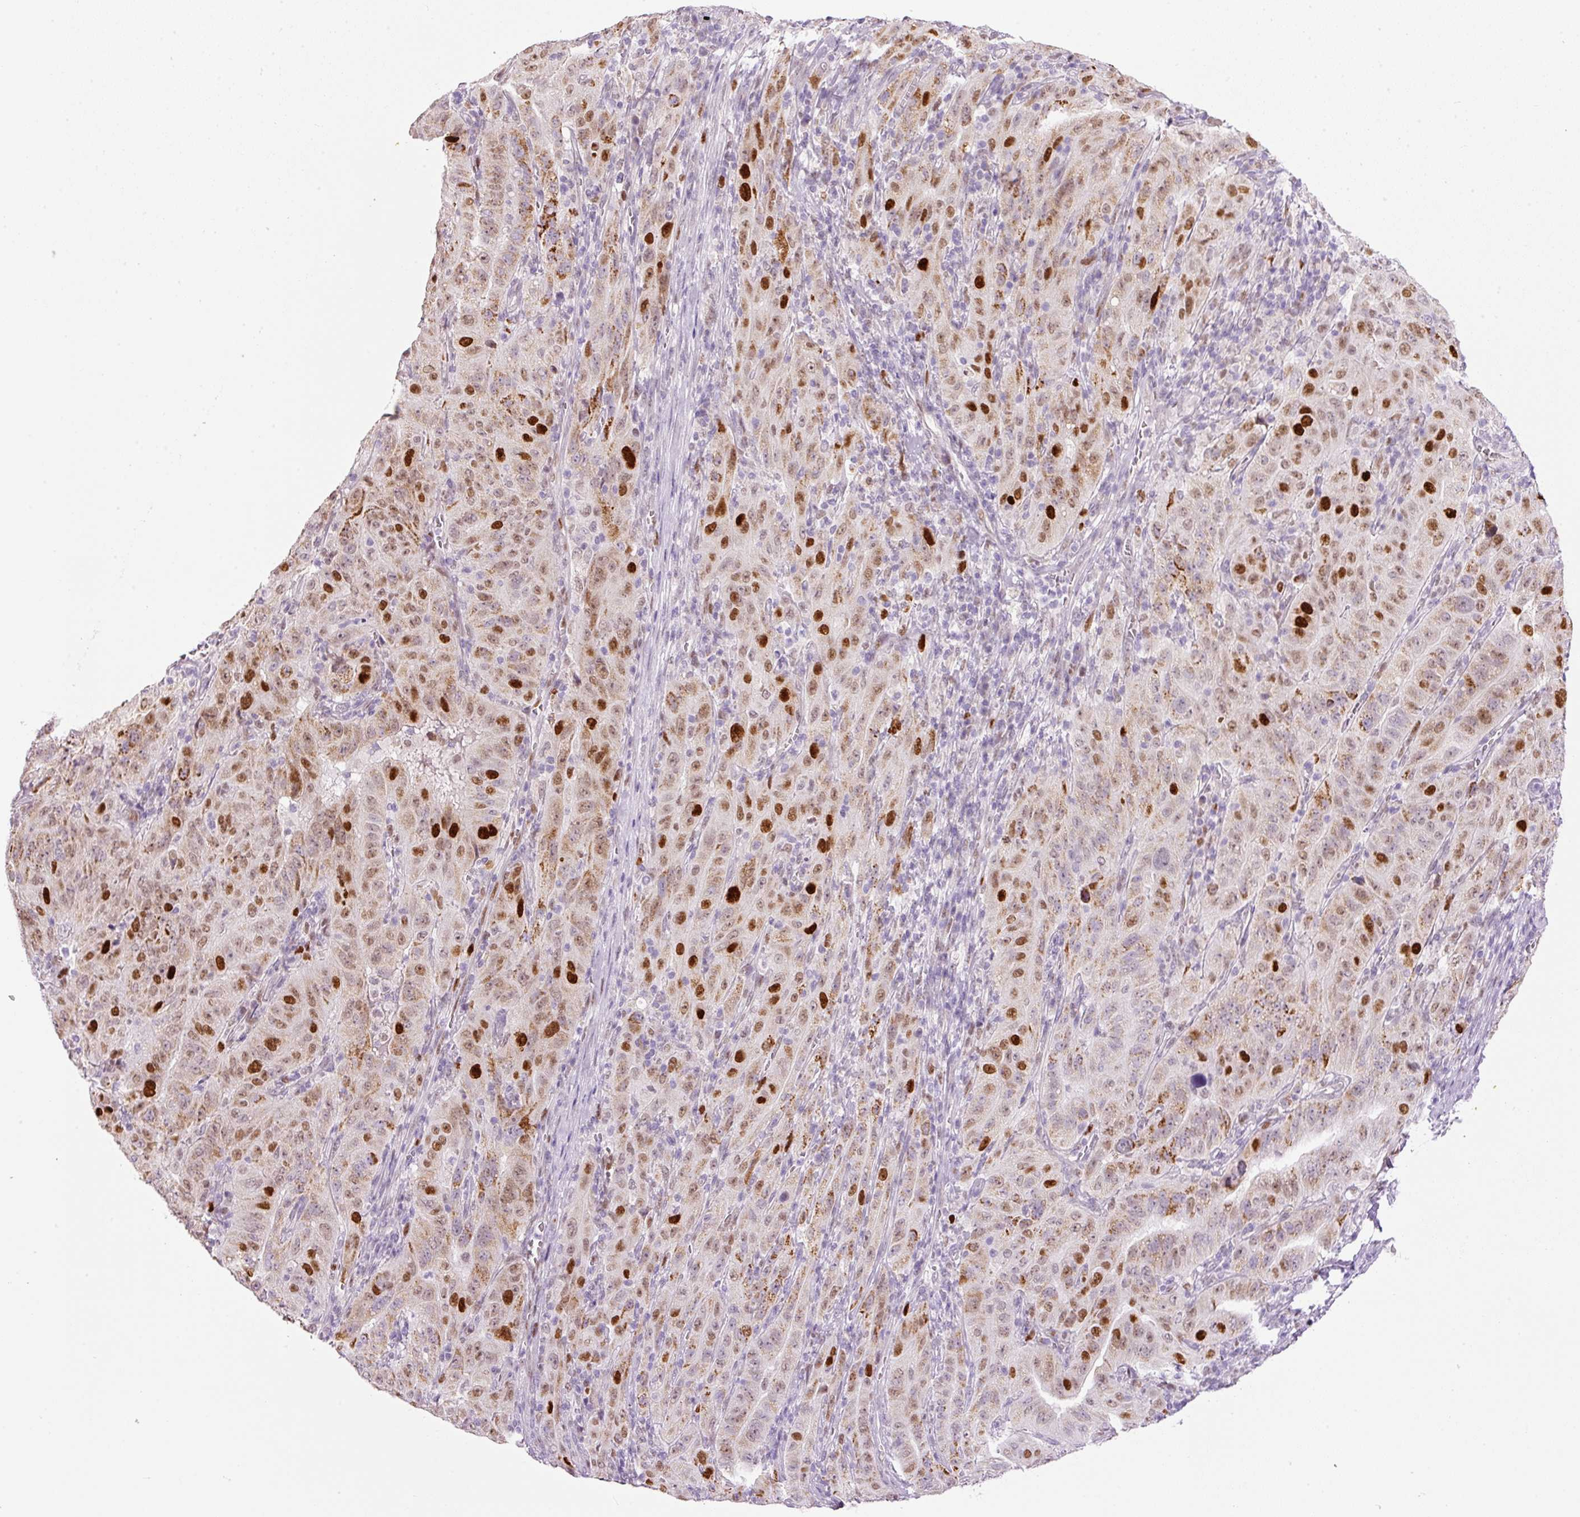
{"staining": {"intensity": "strong", "quantity": "<25%", "location": "cytoplasmic/membranous,nuclear"}, "tissue": "pancreatic cancer", "cell_type": "Tumor cells", "image_type": "cancer", "snomed": [{"axis": "morphology", "description": "Adenocarcinoma, NOS"}, {"axis": "topography", "description": "Pancreas"}], "caption": "Human adenocarcinoma (pancreatic) stained with a protein marker shows strong staining in tumor cells.", "gene": "KPNA2", "patient": {"sex": "male", "age": 63}}